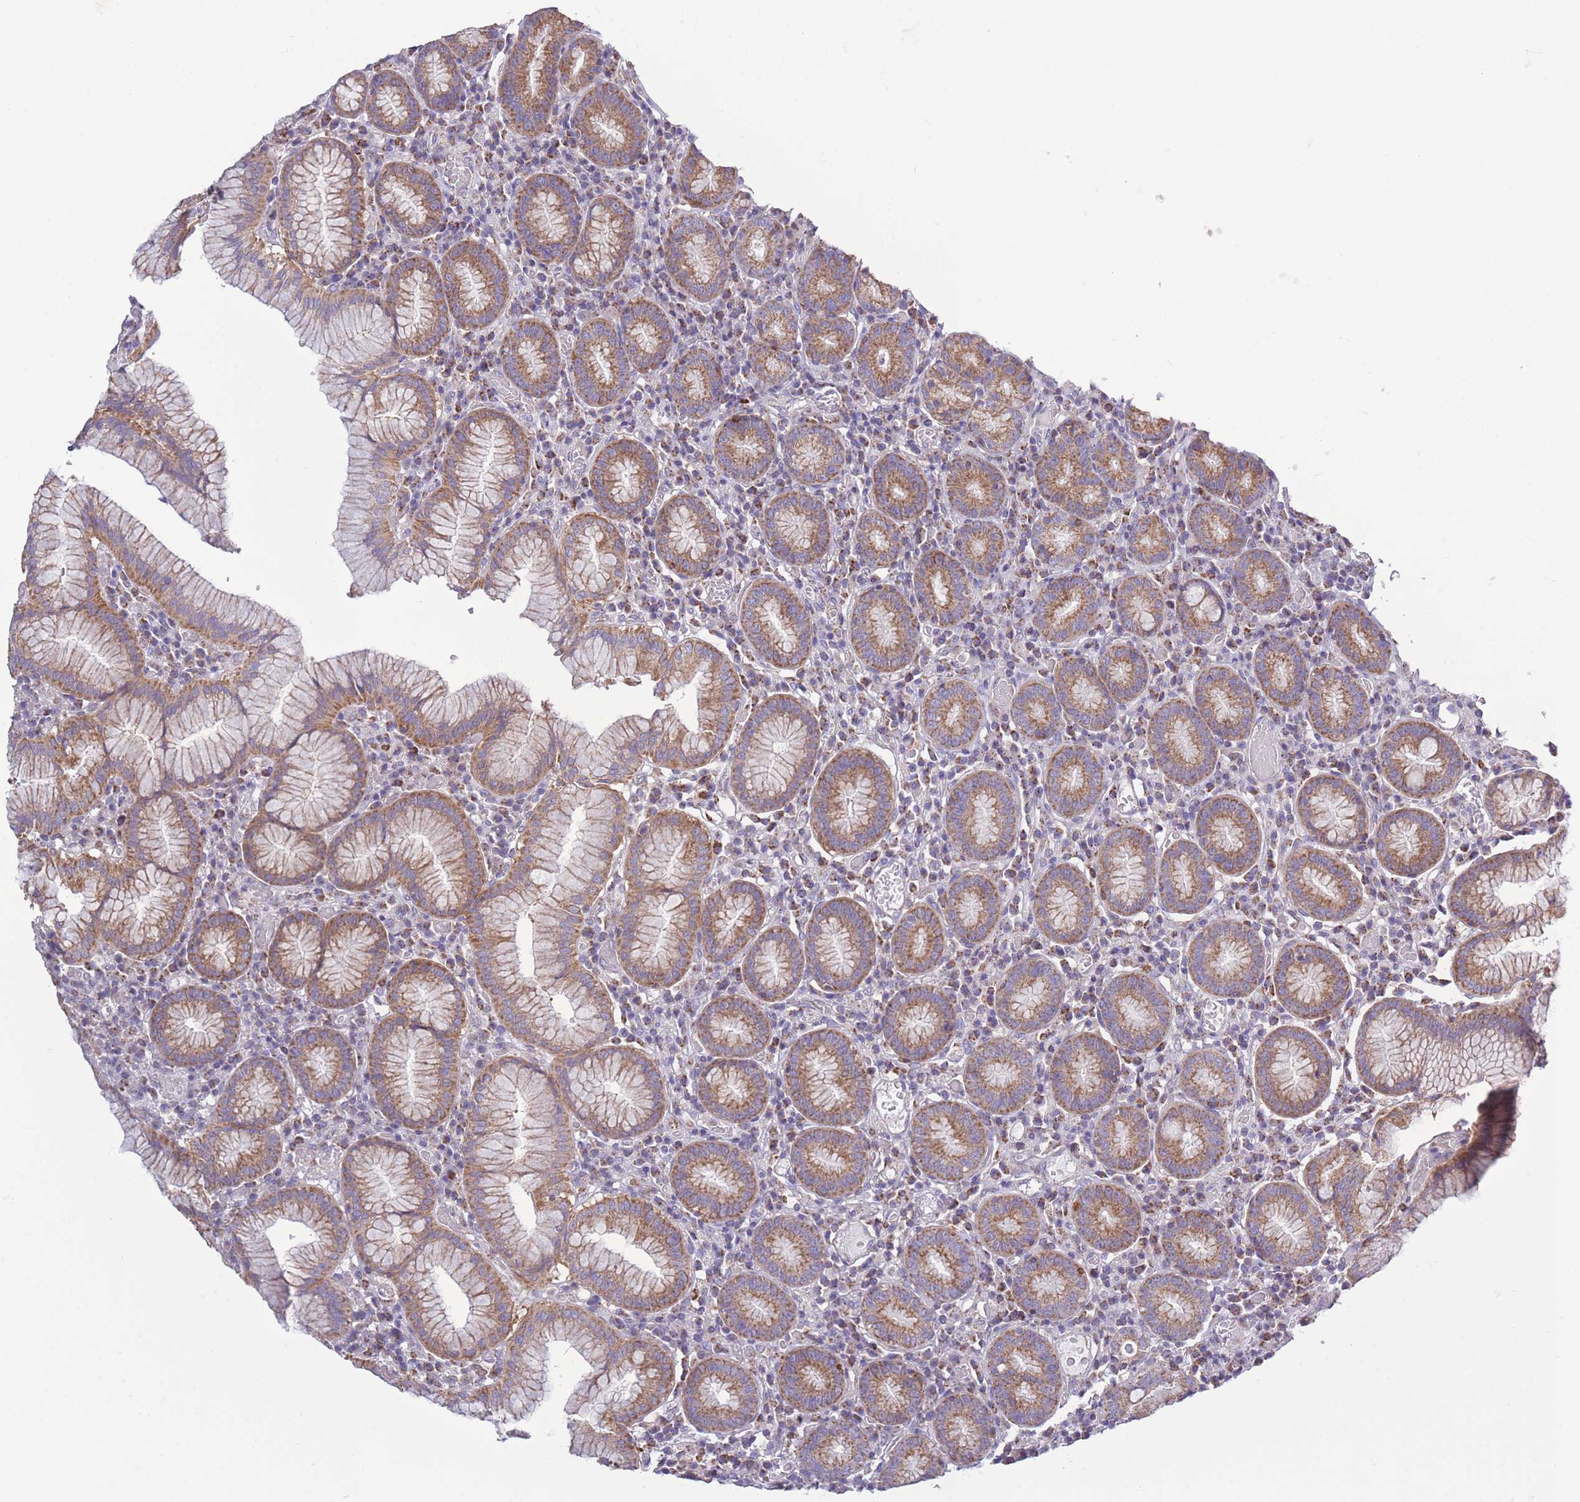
{"staining": {"intensity": "moderate", "quantity": "25%-75%", "location": "cytoplasmic/membranous"}, "tissue": "stomach", "cell_type": "Glandular cells", "image_type": "normal", "snomed": [{"axis": "morphology", "description": "Normal tissue, NOS"}, {"axis": "topography", "description": "Stomach"}], "caption": "Brown immunohistochemical staining in normal stomach displays moderate cytoplasmic/membranous expression in approximately 25%-75% of glandular cells. (DAB IHC, brown staining for protein, blue staining for nuclei).", "gene": "PDHA1", "patient": {"sex": "male", "age": 55}}